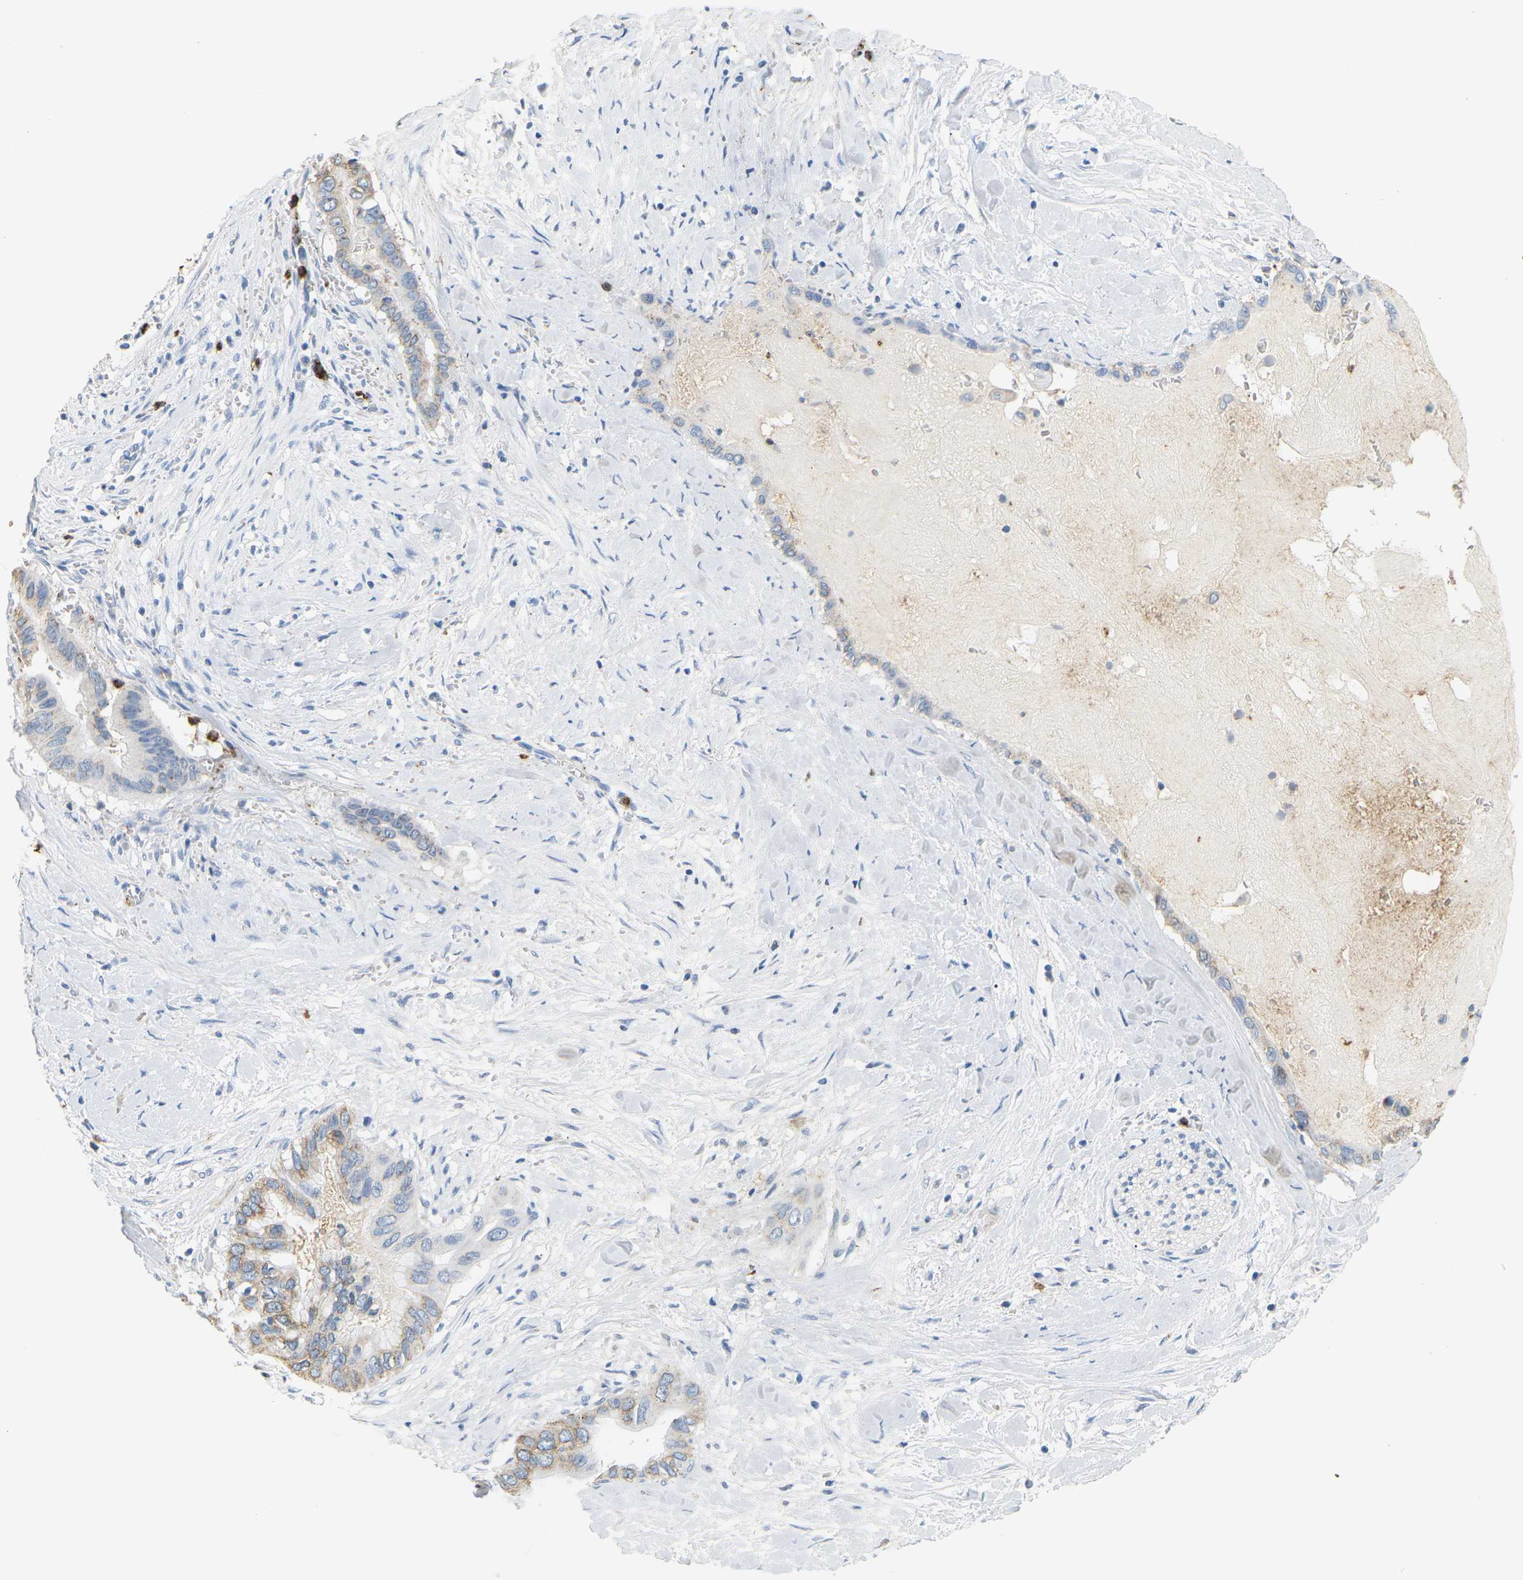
{"staining": {"intensity": "weak", "quantity": "25%-75%", "location": "cytoplasmic/membranous"}, "tissue": "pancreatic cancer", "cell_type": "Tumor cells", "image_type": "cancer", "snomed": [{"axis": "morphology", "description": "Adenocarcinoma, NOS"}, {"axis": "topography", "description": "Pancreas"}], "caption": "Pancreatic cancer was stained to show a protein in brown. There is low levels of weak cytoplasmic/membranous staining in approximately 25%-75% of tumor cells.", "gene": "ADM", "patient": {"sex": "male", "age": 55}}